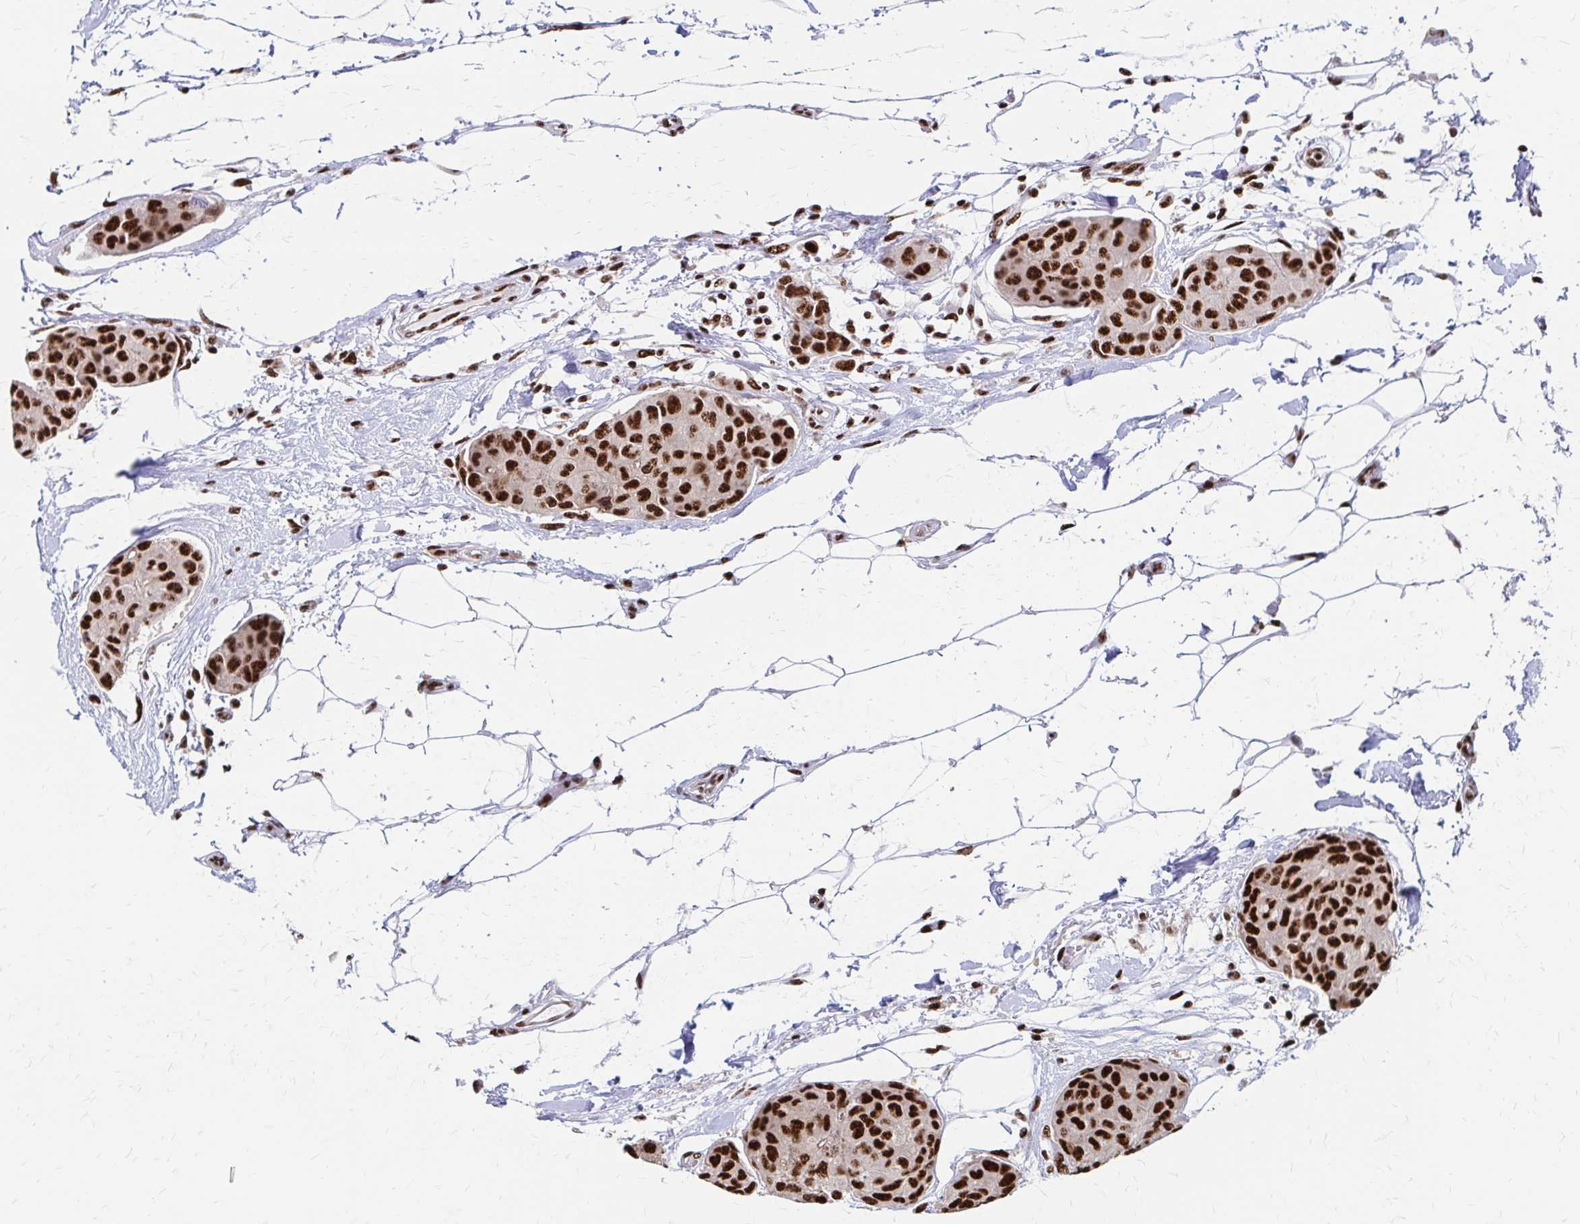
{"staining": {"intensity": "strong", "quantity": ">75%", "location": "nuclear"}, "tissue": "breast cancer", "cell_type": "Tumor cells", "image_type": "cancer", "snomed": [{"axis": "morphology", "description": "Duct carcinoma"}, {"axis": "topography", "description": "Breast"}, {"axis": "topography", "description": "Lymph node"}], "caption": "Tumor cells demonstrate high levels of strong nuclear positivity in about >75% of cells in human breast intraductal carcinoma.", "gene": "CNKSR3", "patient": {"sex": "female", "age": 80}}